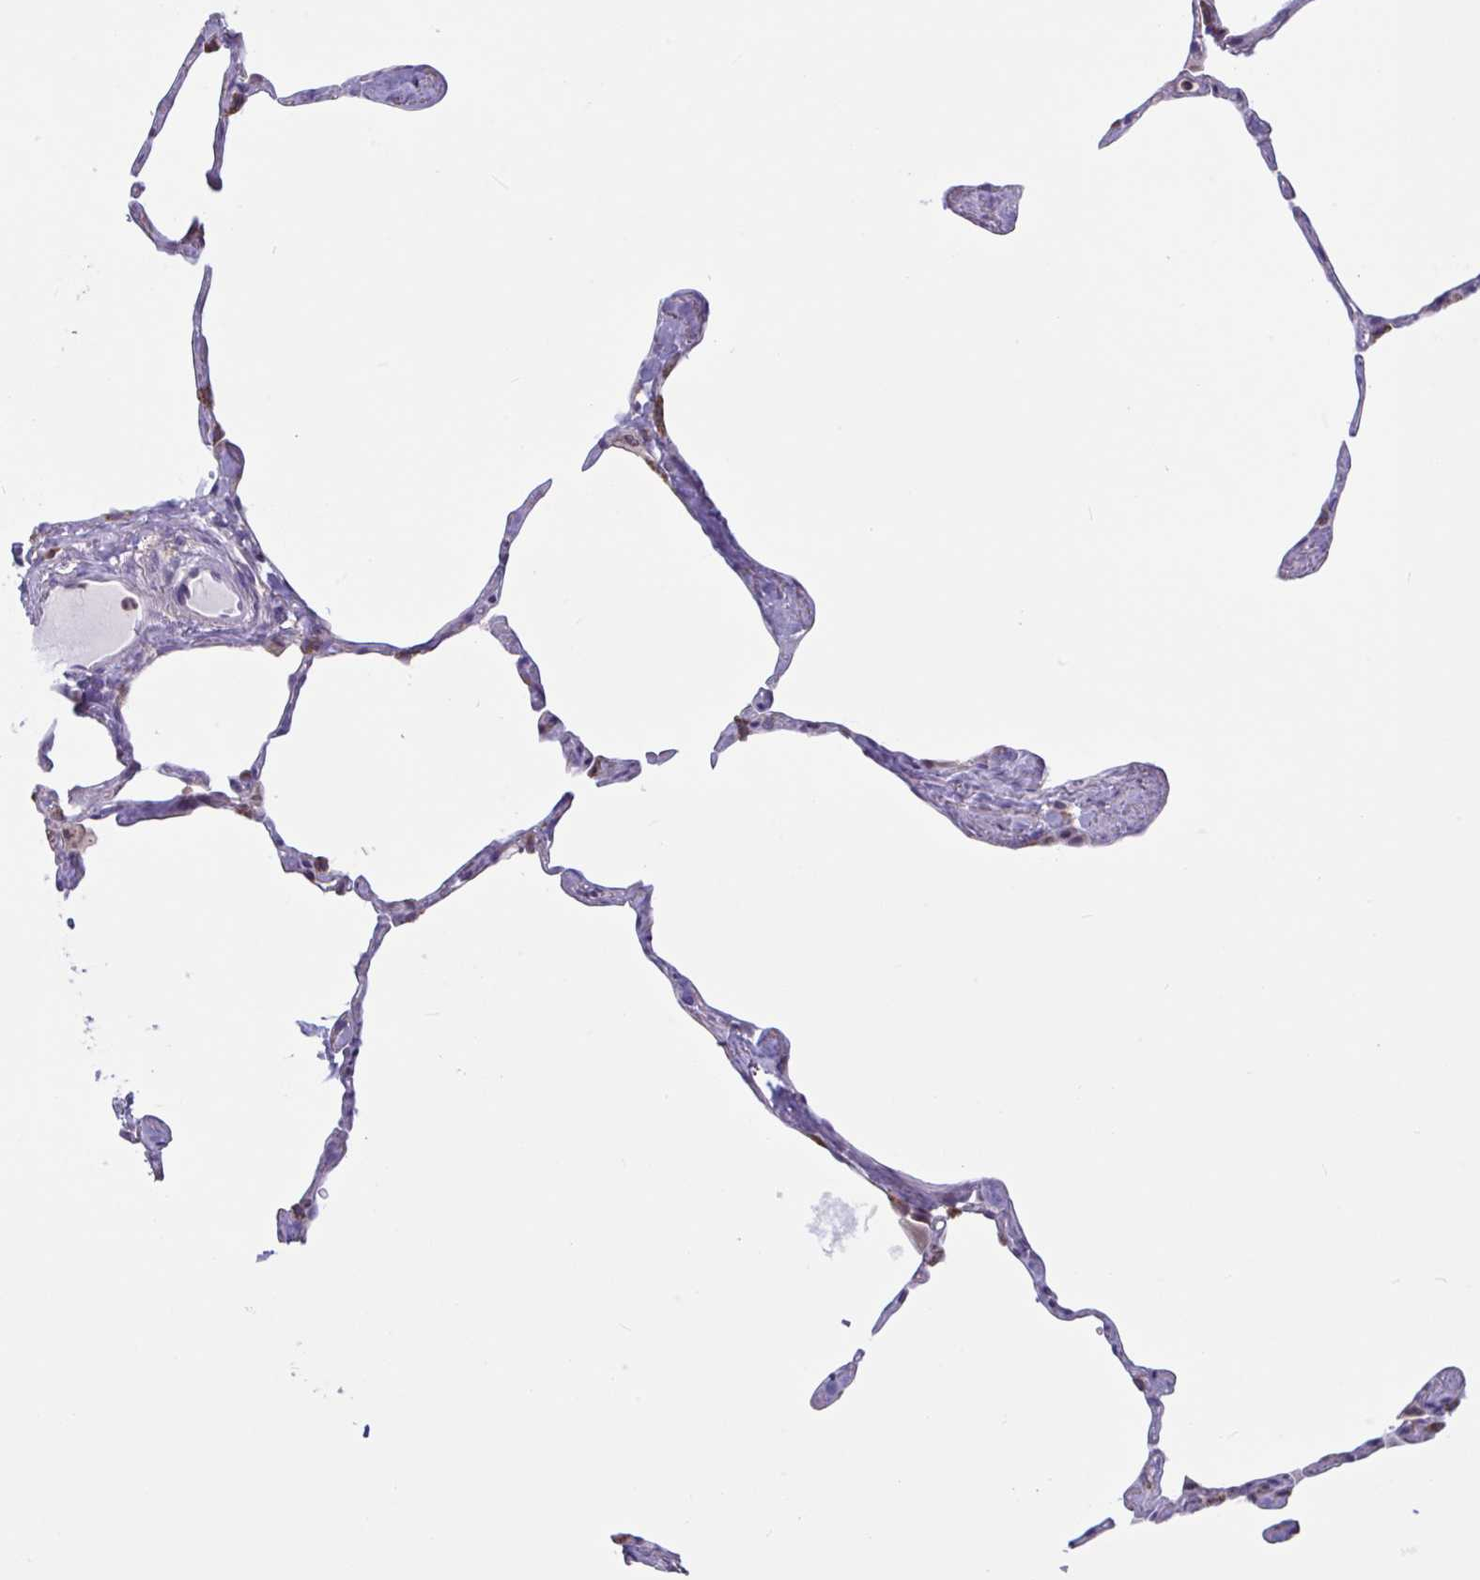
{"staining": {"intensity": "moderate", "quantity": "<25%", "location": "cytoplasmic/membranous"}, "tissue": "lung", "cell_type": "Alveolar cells", "image_type": "normal", "snomed": [{"axis": "morphology", "description": "Normal tissue, NOS"}, {"axis": "topography", "description": "Lung"}], "caption": "Brown immunohistochemical staining in benign lung shows moderate cytoplasmic/membranous expression in about <25% of alveolar cells.", "gene": "TANK", "patient": {"sex": "male", "age": 65}}